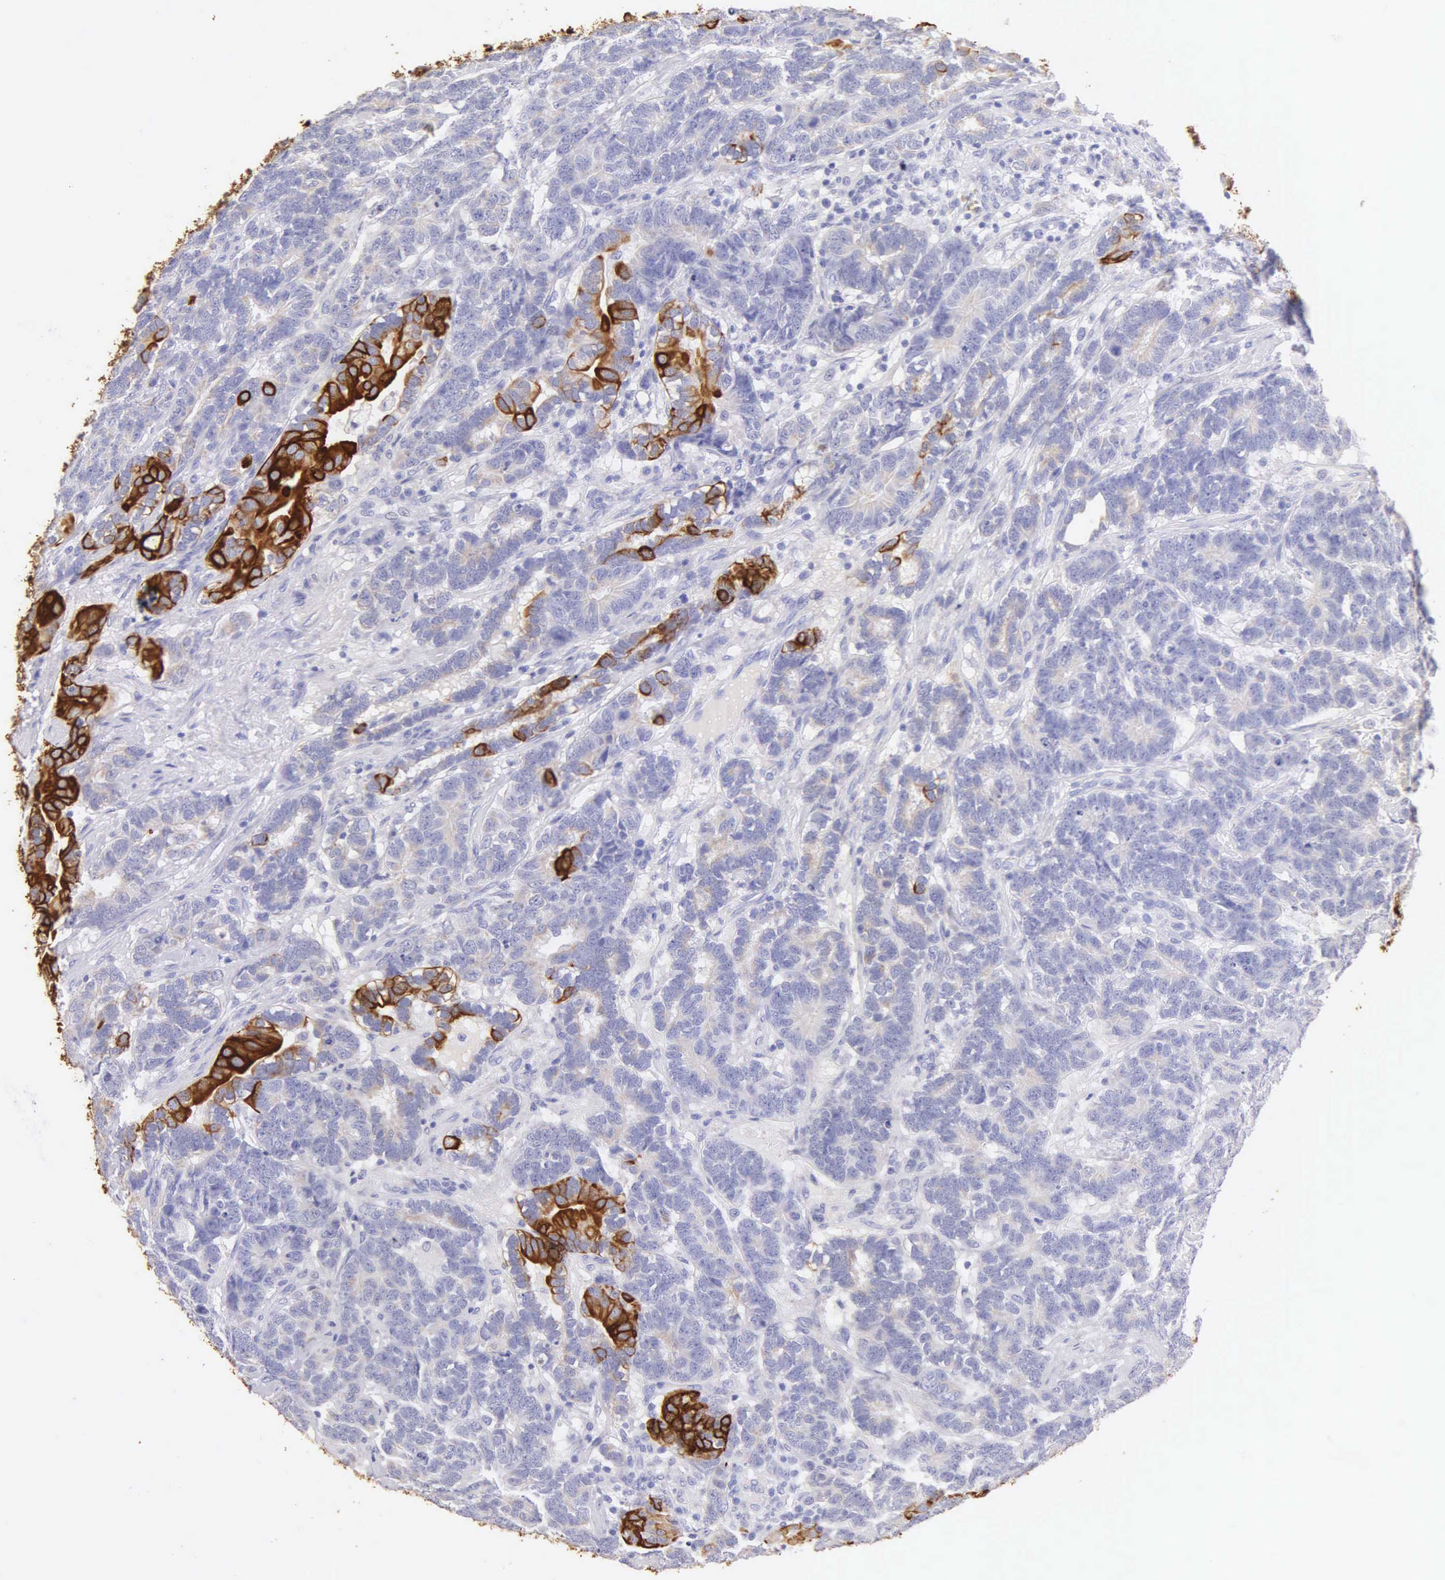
{"staining": {"intensity": "moderate", "quantity": "<25%", "location": "cytoplasmic/membranous"}, "tissue": "testis cancer", "cell_type": "Tumor cells", "image_type": "cancer", "snomed": [{"axis": "morphology", "description": "Carcinoma, Embryonal, NOS"}, {"axis": "topography", "description": "Testis"}], "caption": "Testis cancer stained with immunohistochemistry (IHC) exhibits moderate cytoplasmic/membranous staining in approximately <25% of tumor cells. (DAB (3,3'-diaminobenzidine) IHC with brightfield microscopy, high magnification).", "gene": "KRT17", "patient": {"sex": "male", "age": 26}}